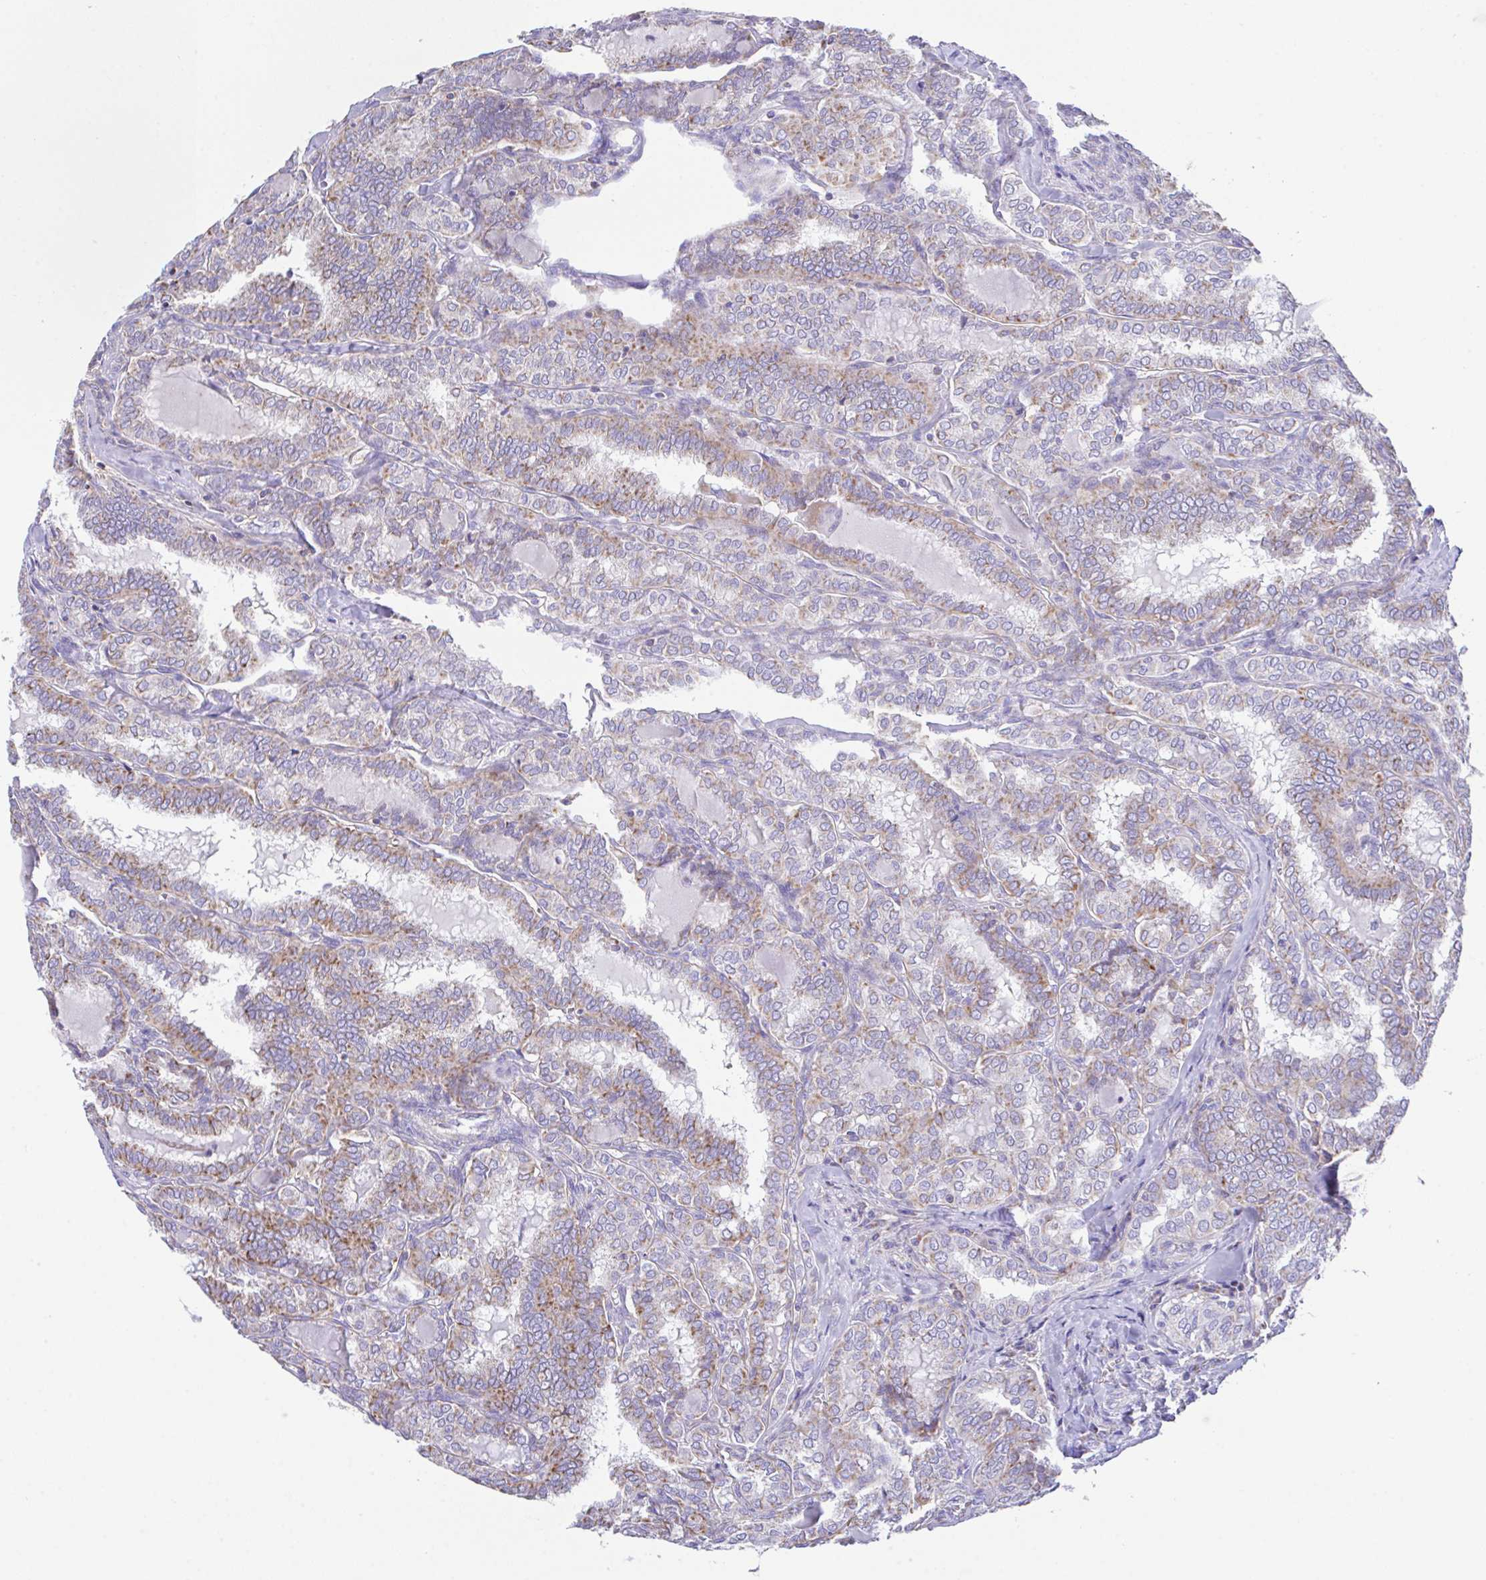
{"staining": {"intensity": "moderate", "quantity": "25%-75%", "location": "cytoplasmic/membranous"}, "tissue": "thyroid cancer", "cell_type": "Tumor cells", "image_type": "cancer", "snomed": [{"axis": "morphology", "description": "Papillary adenocarcinoma, NOS"}, {"axis": "topography", "description": "Thyroid gland"}], "caption": "The image demonstrates staining of thyroid cancer (papillary adenocarcinoma), revealing moderate cytoplasmic/membranous protein staining (brown color) within tumor cells. The protein of interest is stained brown, and the nuclei are stained in blue (DAB IHC with brightfield microscopy, high magnification).", "gene": "PCMTD2", "patient": {"sex": "female", "age": 30}}